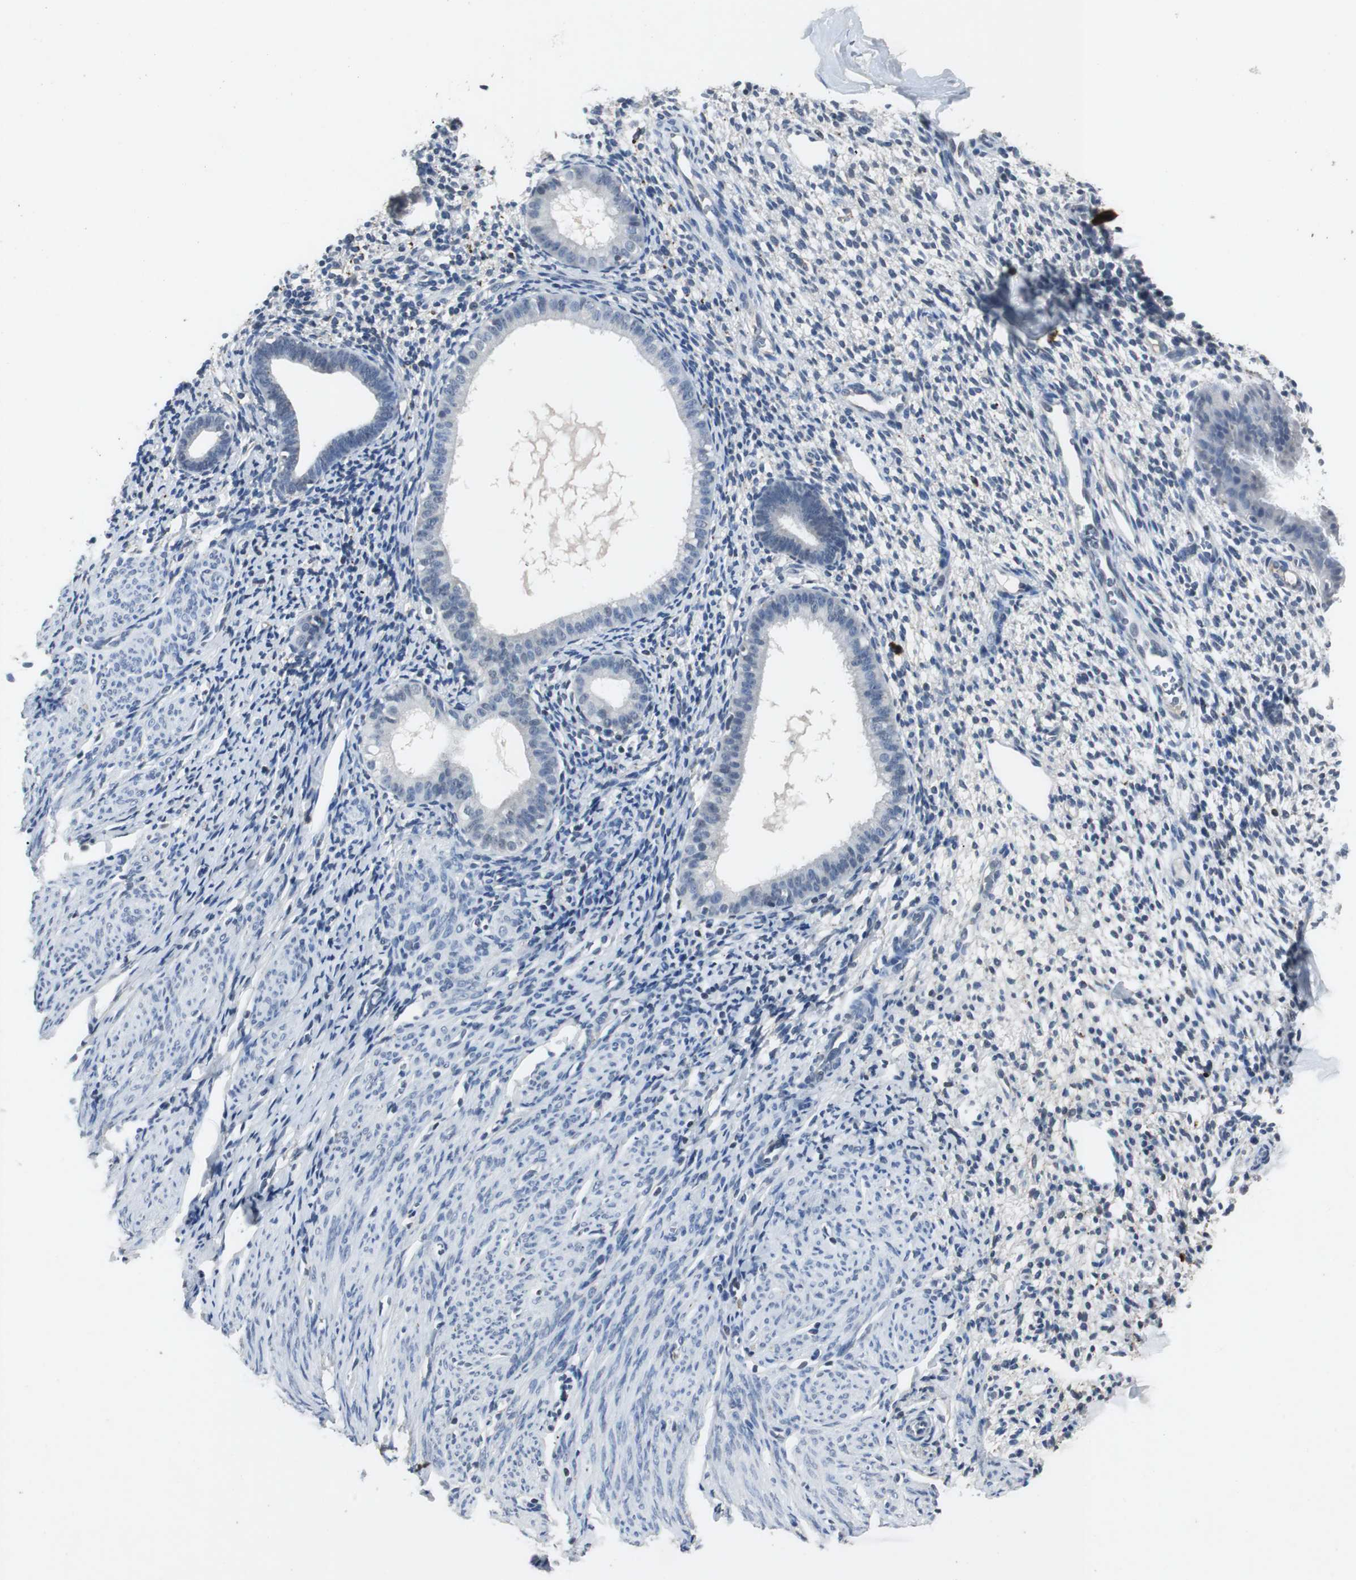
{"staining": {"intensity": "negative", "quantity": "none", "location": "none"}, "tissue": "endometrium", "cell_type": "Cells in endometrial stroma", "image_type": "normal", "snomed": [{"axis": "morphology", "description": "Normal tissue, NOS"}, {"axis": "topography", "description": "Endometrium"}], "caption": "A micrograph of endometrium stained for a protein exhibits no brown staining in cells in endometrial stroma.", "gene": "ADNP2", "patient": {"sex": "female", "age": 61}}